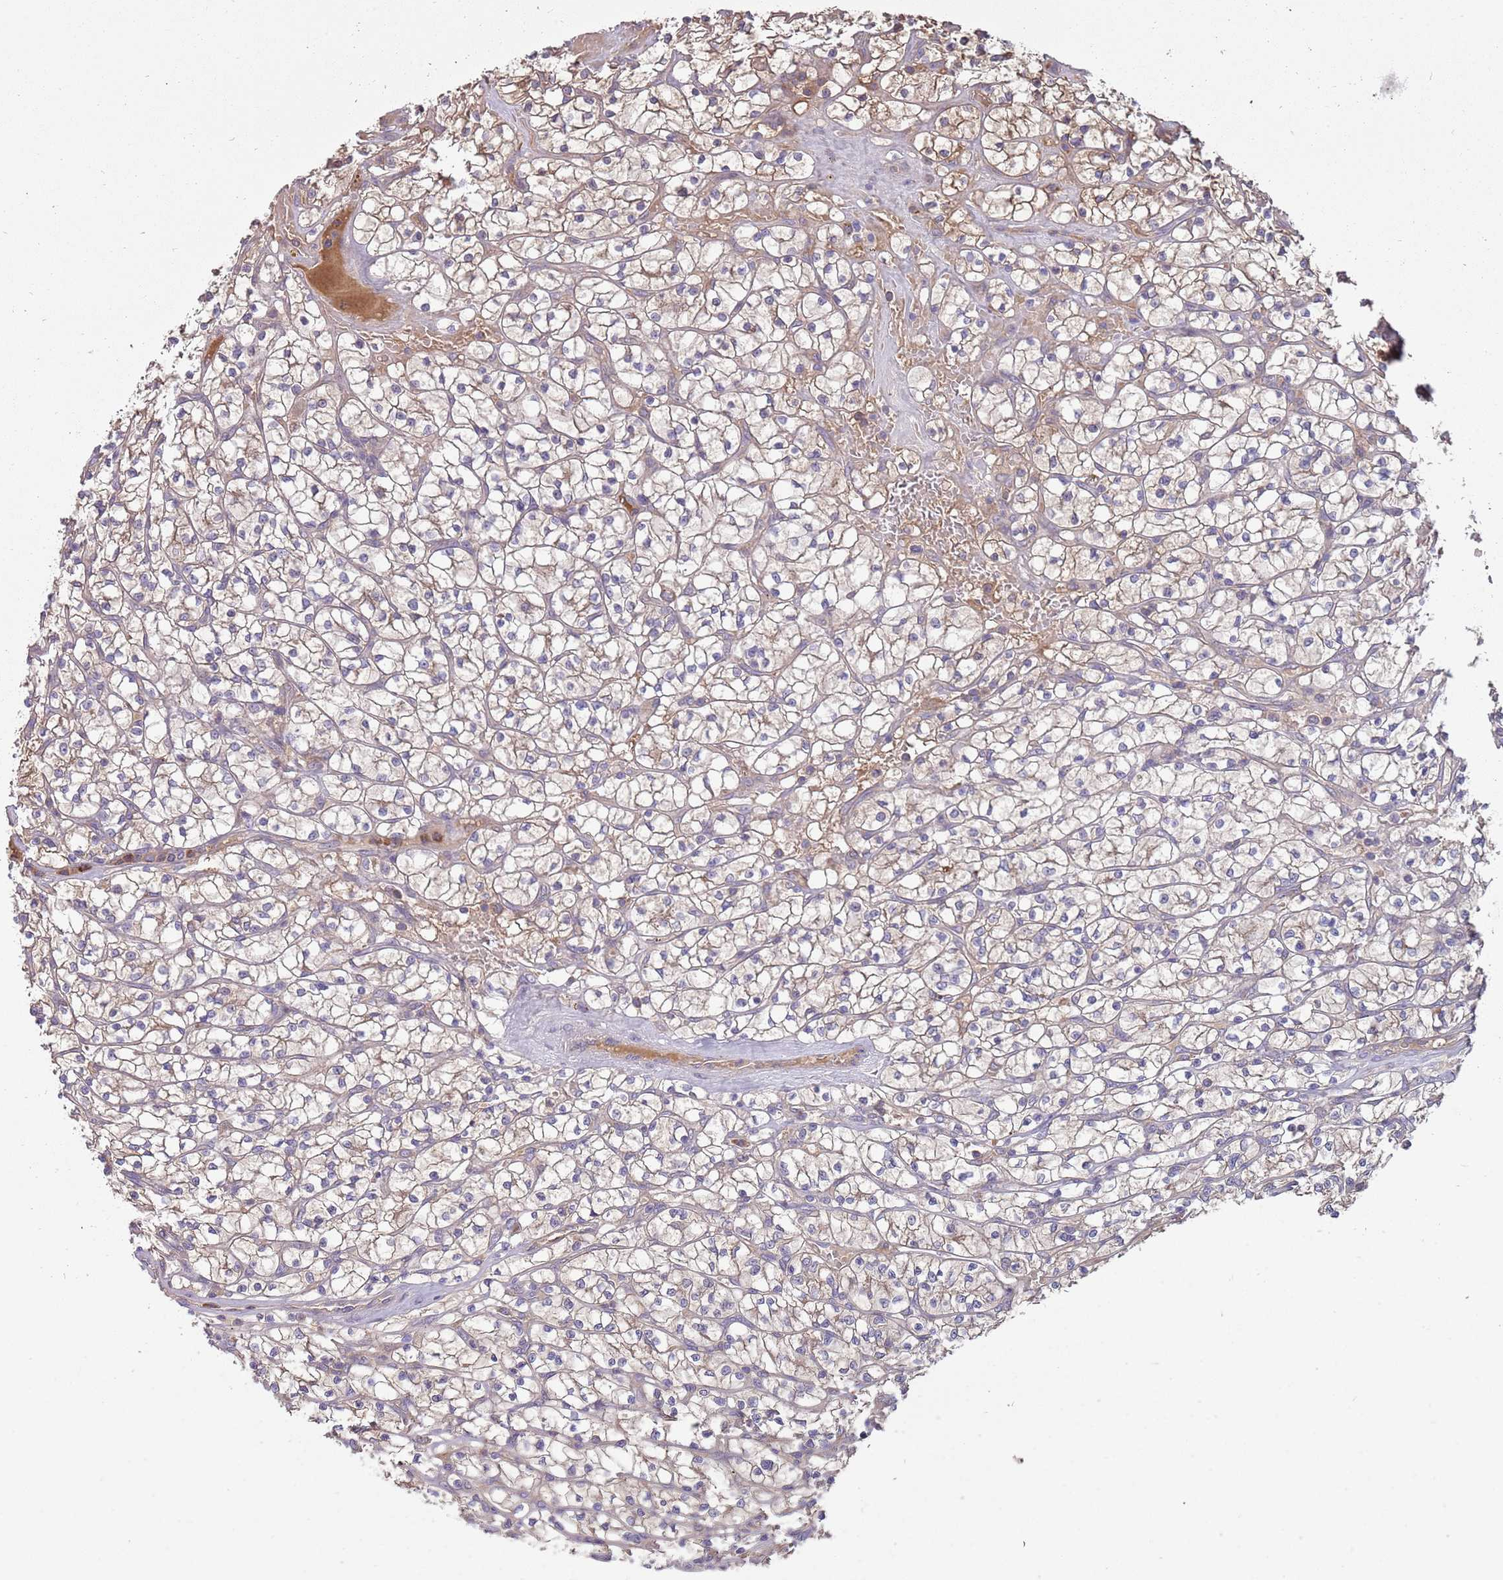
{"staining": {"intensity": "moderate", "quantity": "25%-75%", "location": "cytoplasmic/membranous"}, "tissue": "renal cancer", "cell_type": "Tumor cells", "image_type": "cancer", "snomed": [{"axis": "morphology", "description": "Adenocarcinoma, NOS"}, {"axis": "topography", "description": "Kidney"}], "caption": "Approximately 25%-75% of tumor cells in human renal cancer demonstrate moderate cytoplasmic/membranous protein staining as visualized by brown immunohistochemical staining.", "gene": "NBPF6", "patient": {"sex": "female", "age": 64}}